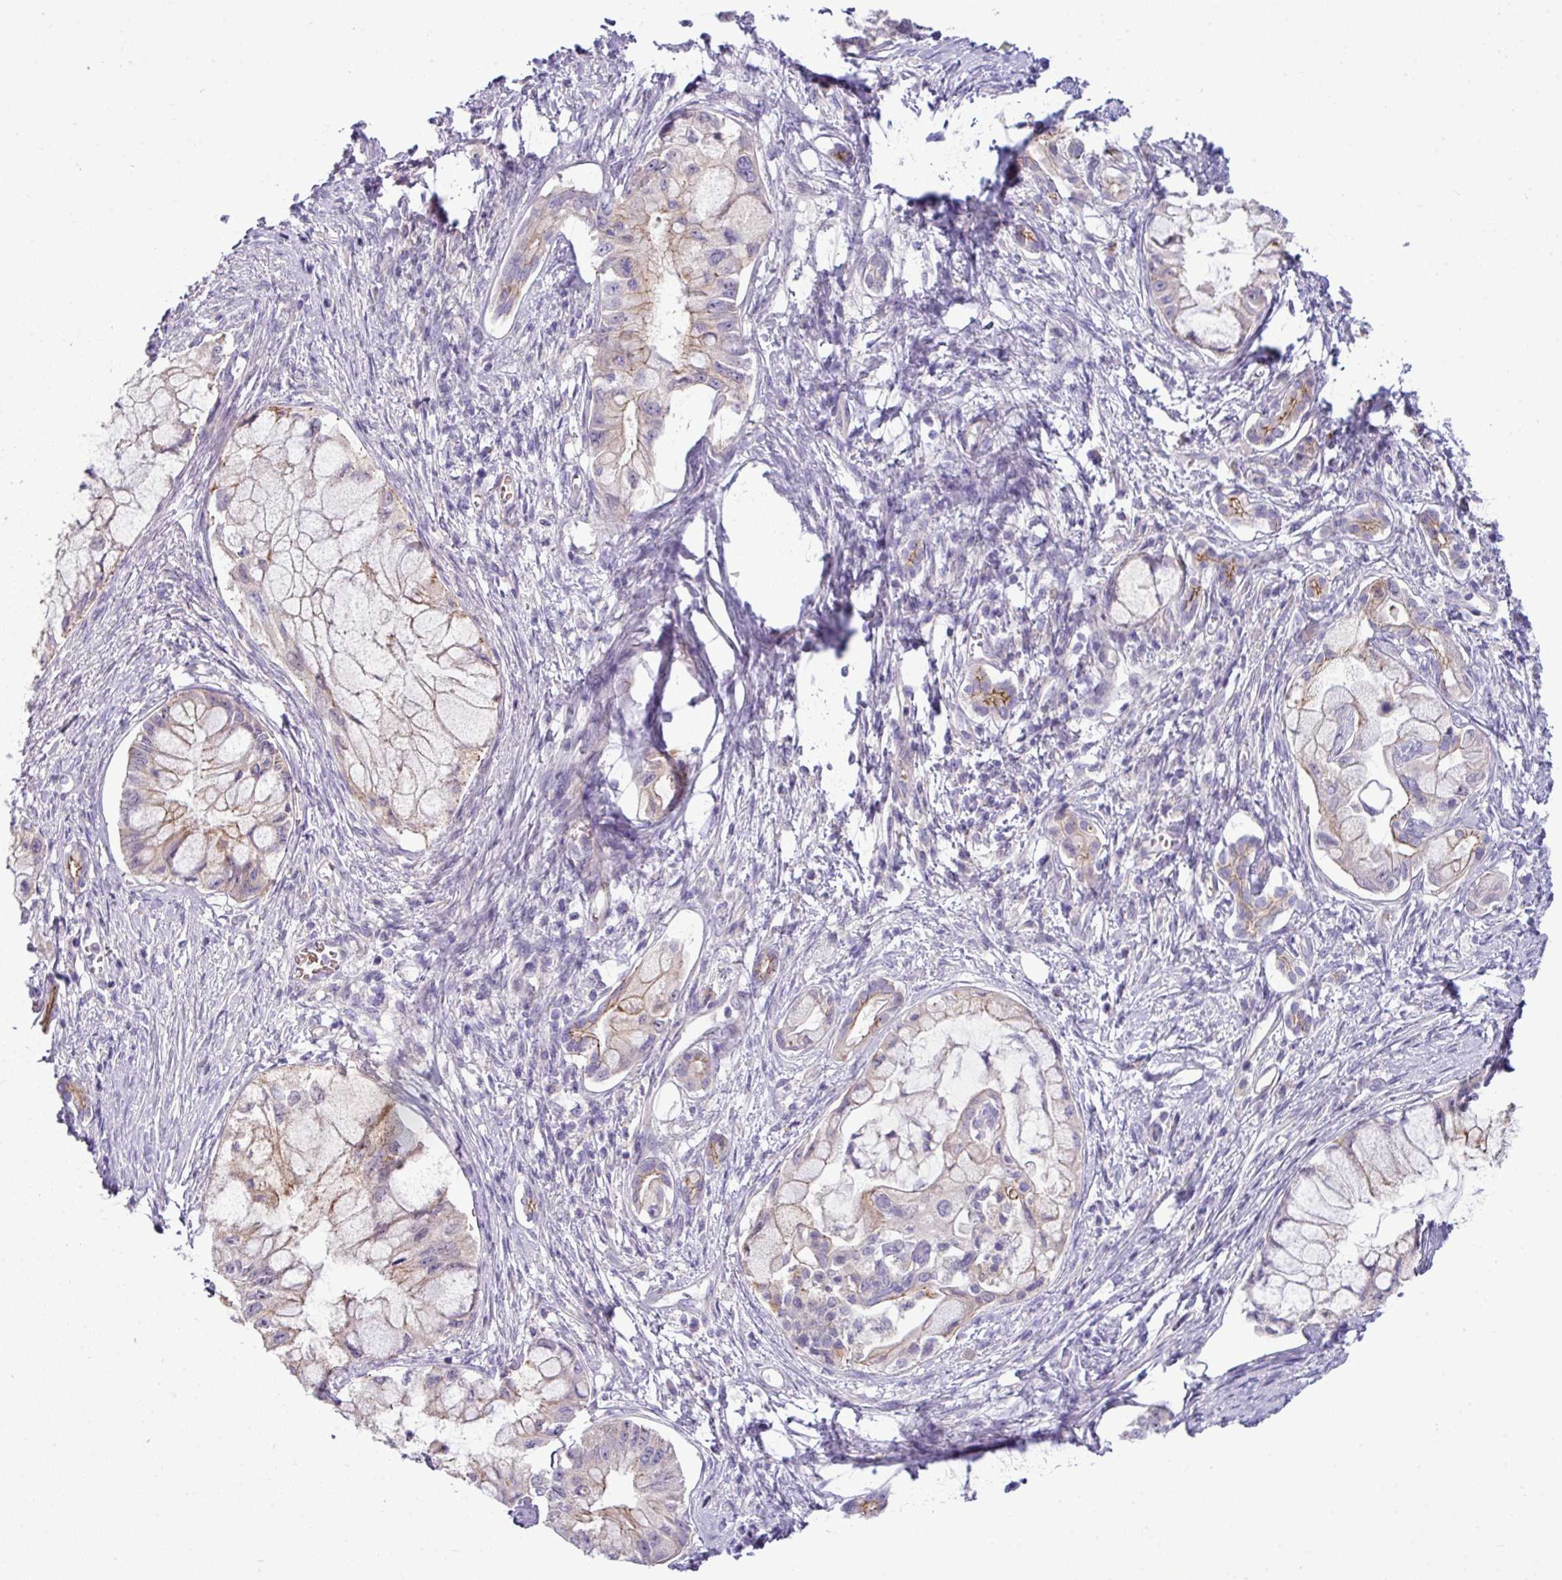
{"staining": {"intensity": "weak", "quantity": "<25%", "location": "cytoplasmic/membranous"}, "tissue": "pancreatic cancer", "cell_type": "Tumor cells", "image_type": "cancer", "snomed": [{"axis": "morphology", "description": "Adenocarcinoma, NOS"}, {"axis": "topography", "description": "Pancreas"}], "caption": "Immunohistochemistry (IHC) of human adenocarcinoma (pancreatic) exhibits no positivity in tumor cells.", "gene": "ACAP3", "patient": {"sex": "male", "age": 48}}